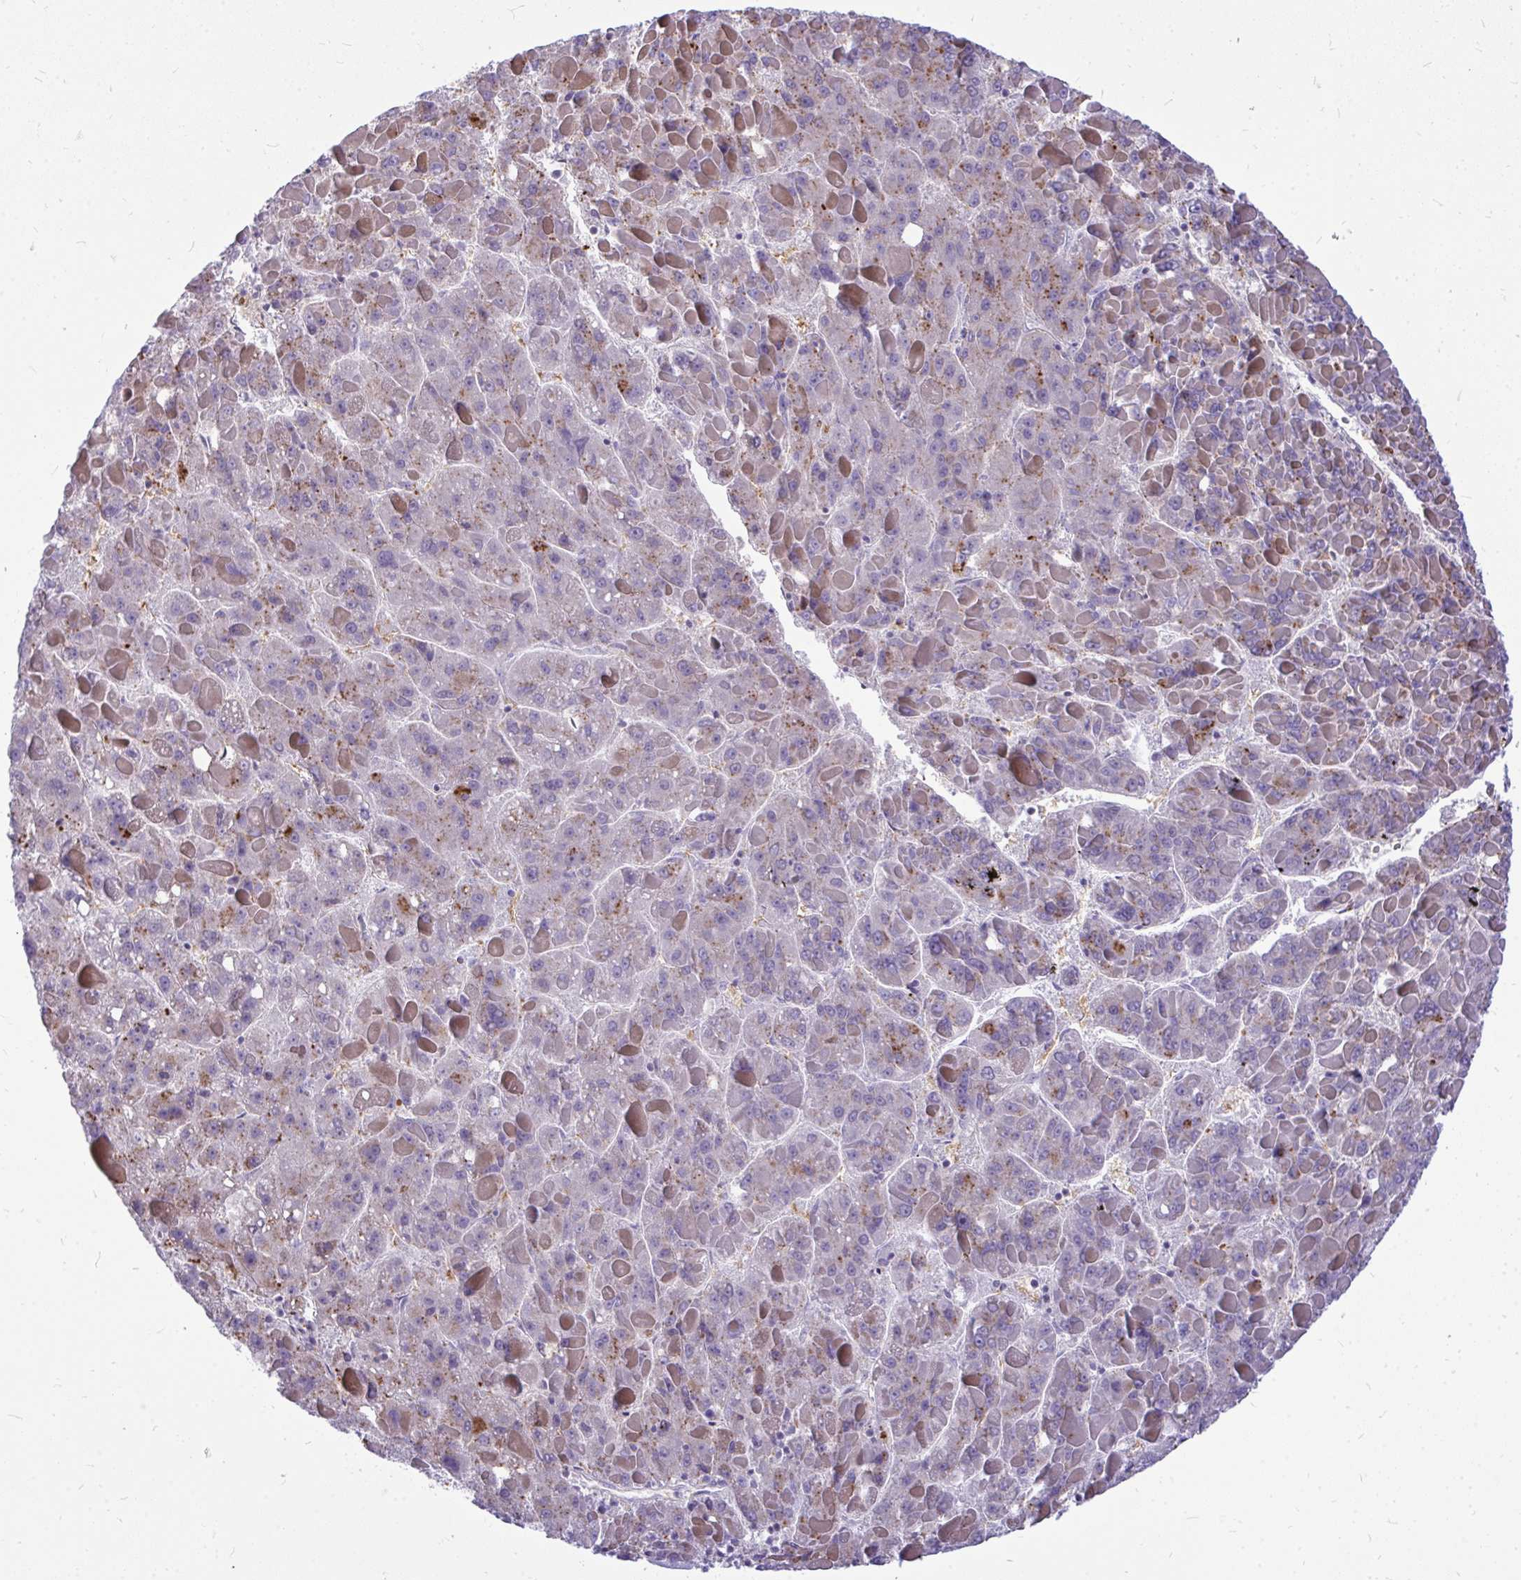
{"staining": {"intensity": "moderate", "quantity": "<25%", "location": "cytoplasmic/membranous"}, "tissue": "liver cancer", "cell_type": "Tumor cells", "image_type": "cancer", "snomed": [{"axis": "morphology", "description": "Carcinoma, Hepatocellular, NOS"}, {"axis": "topography", "description": "Liver"}], "caption": "Liver cancer stained for a protein exhibits moderate cytoplasmic/membranous positivity in tumor cells. Nuclei are stained in blue.", "gene": "ZSCAN25", "patient": {"sex": "female", "age": 82}}